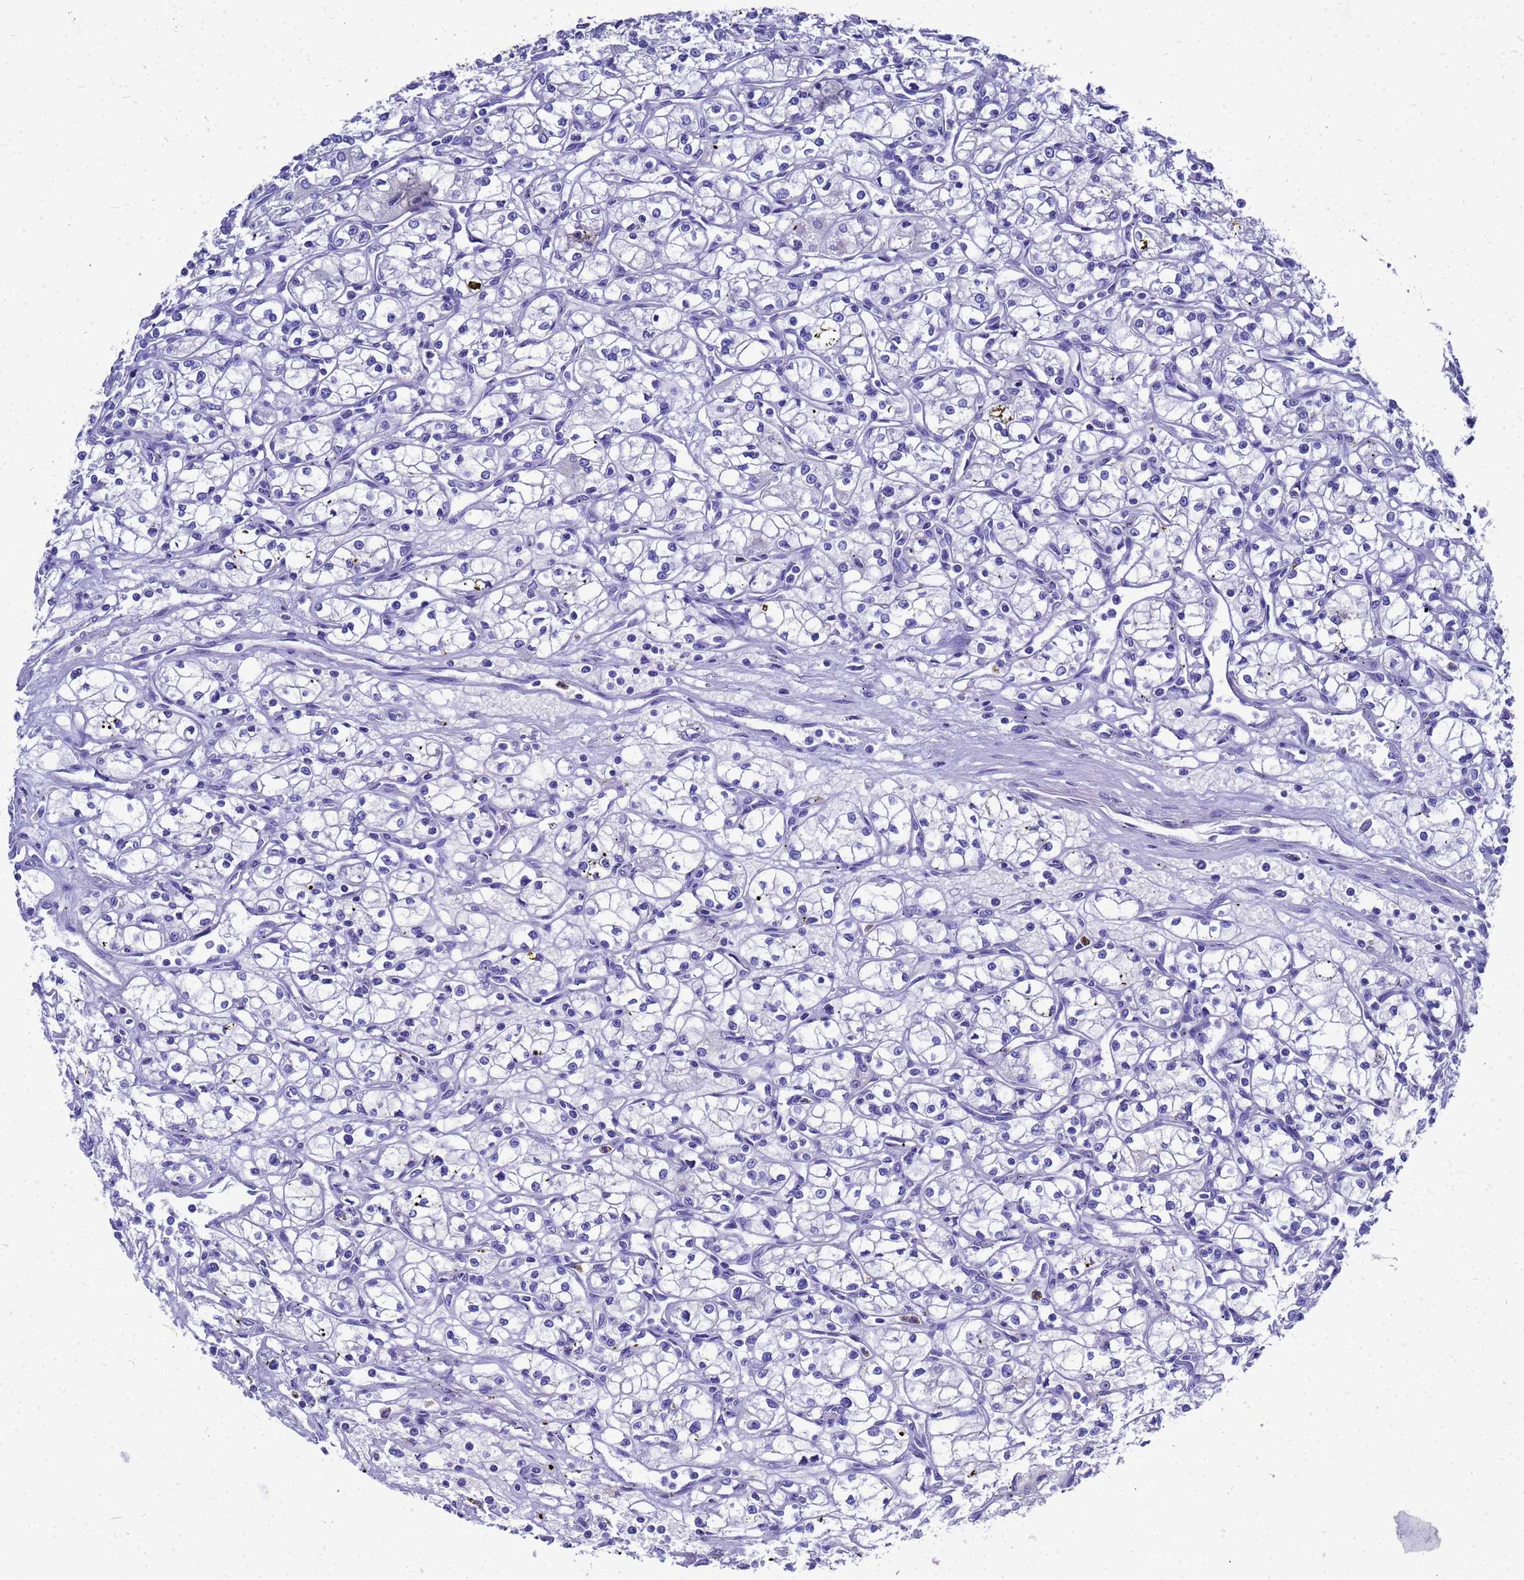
{"staining": {"intensity": "negative", "quantity": "none", "location": "none"}, "tissue": "renal cancer", "cell_type": "Tumor cells", "image_type": "cancer", "snomed": [{"axis": "morphology", "description": "Adenocarcinoma, NOS"}, {"axis": "topography", "description": "Kidney"}], "caption": "Immunohistochemistry micrograph of human renal adenocarcinoma stained for a protein (brown), which displays no staining in tumor cells.", "gene": "OR52E2", "patient": {"sex": "male", "age": 59}}